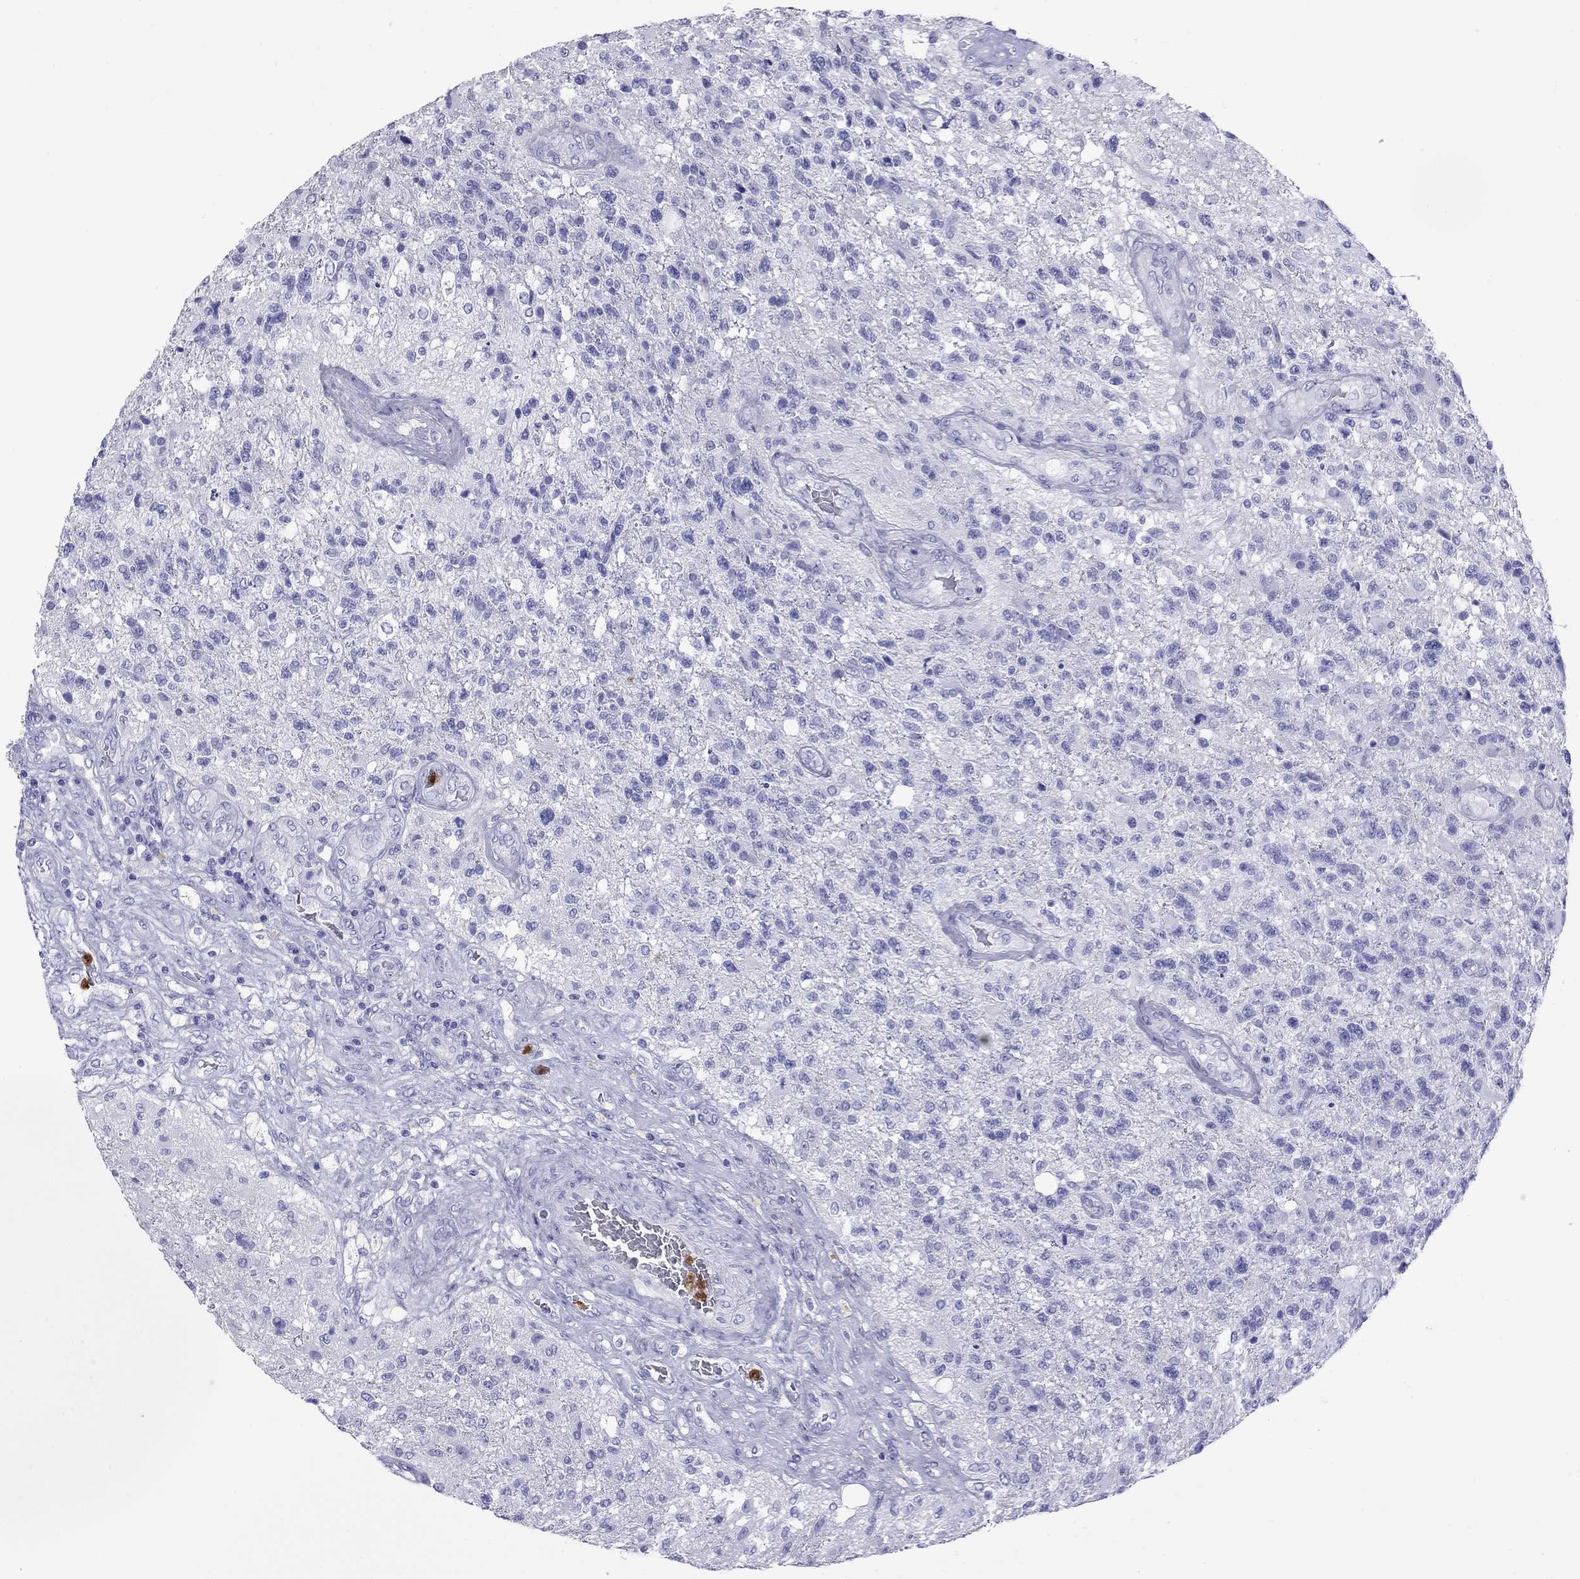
{"staining": {"intensity": "negative", "quantity": "none", "location": "none"}, "tissue": "glioma", "cell_type": "Tumor cells", "image_type": "cancer", "snomed": [{"axis": "morphology", "description": "Glioma, malignant, High grade"}, {"axis": "topography", "description": "Brain"}], "caption": "Immunohistochemistry (IHC) histopathology image of malignant high-grade glioma stained for a protein (brown), which exhibits no expression in tumor cells.", "gene": "SLAMF1", "patient": {"sex": "male", "age": 56}}